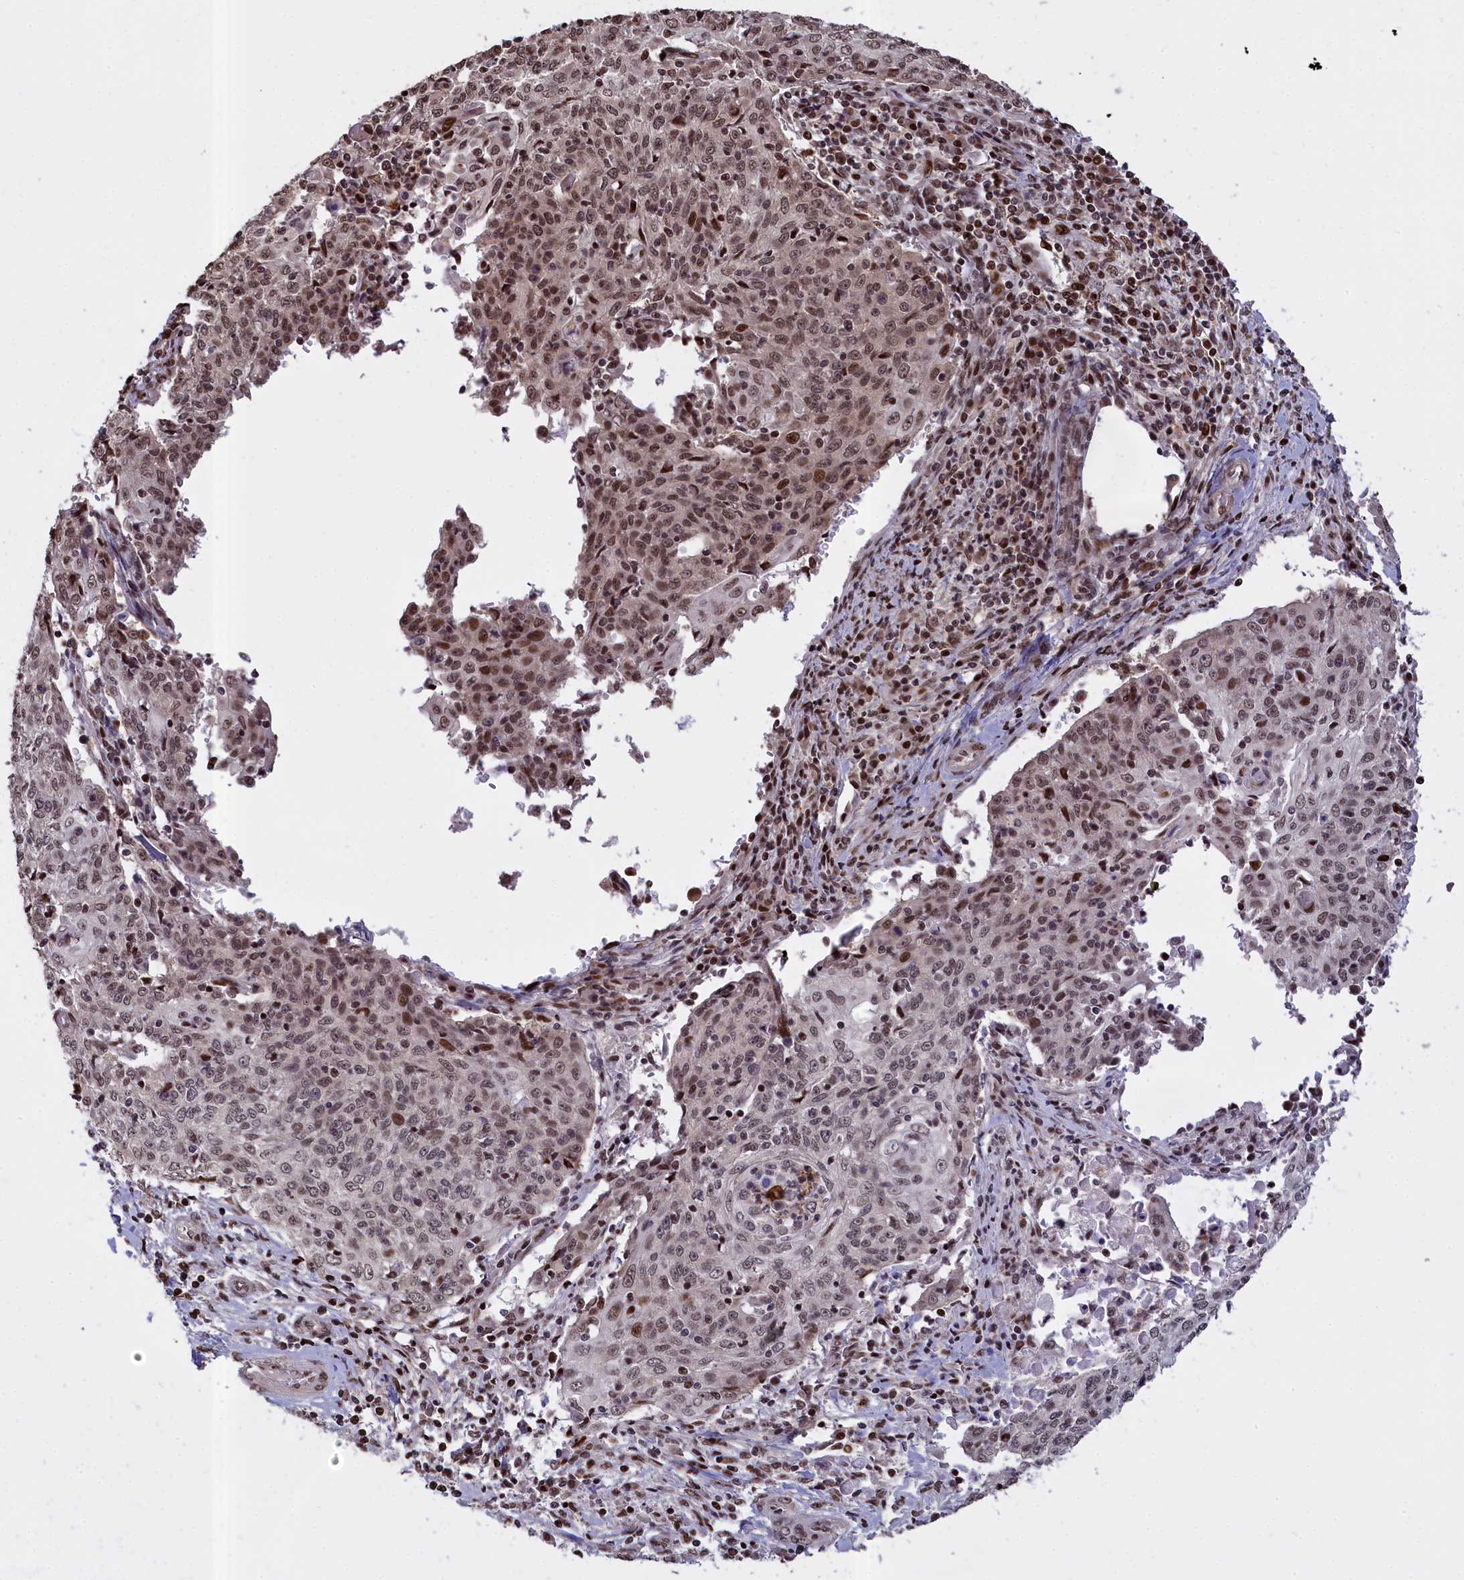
{"staining": {"intensity": "moderate", "quantity": "25%-75%", "location": "nuclear"}, "tissue": "cervical cancer", "cell_type": "Tumor cells", "image_type": "cancer", "snomed": [{"axis": "morphology", "description": "Squamous cell carcinoma, NOS"}, {"axis": "topography", "description": "Cervix"}], "caption": "DAB (3,3'-diaminobenzidine) immunohistochemical staining of cervical squamous cell carcinoma displays moderate nuclear protein staining in about 25%-75% of tumor cells.", "gene": "RELB", "patient": {"sex": "female", "age": 48}}